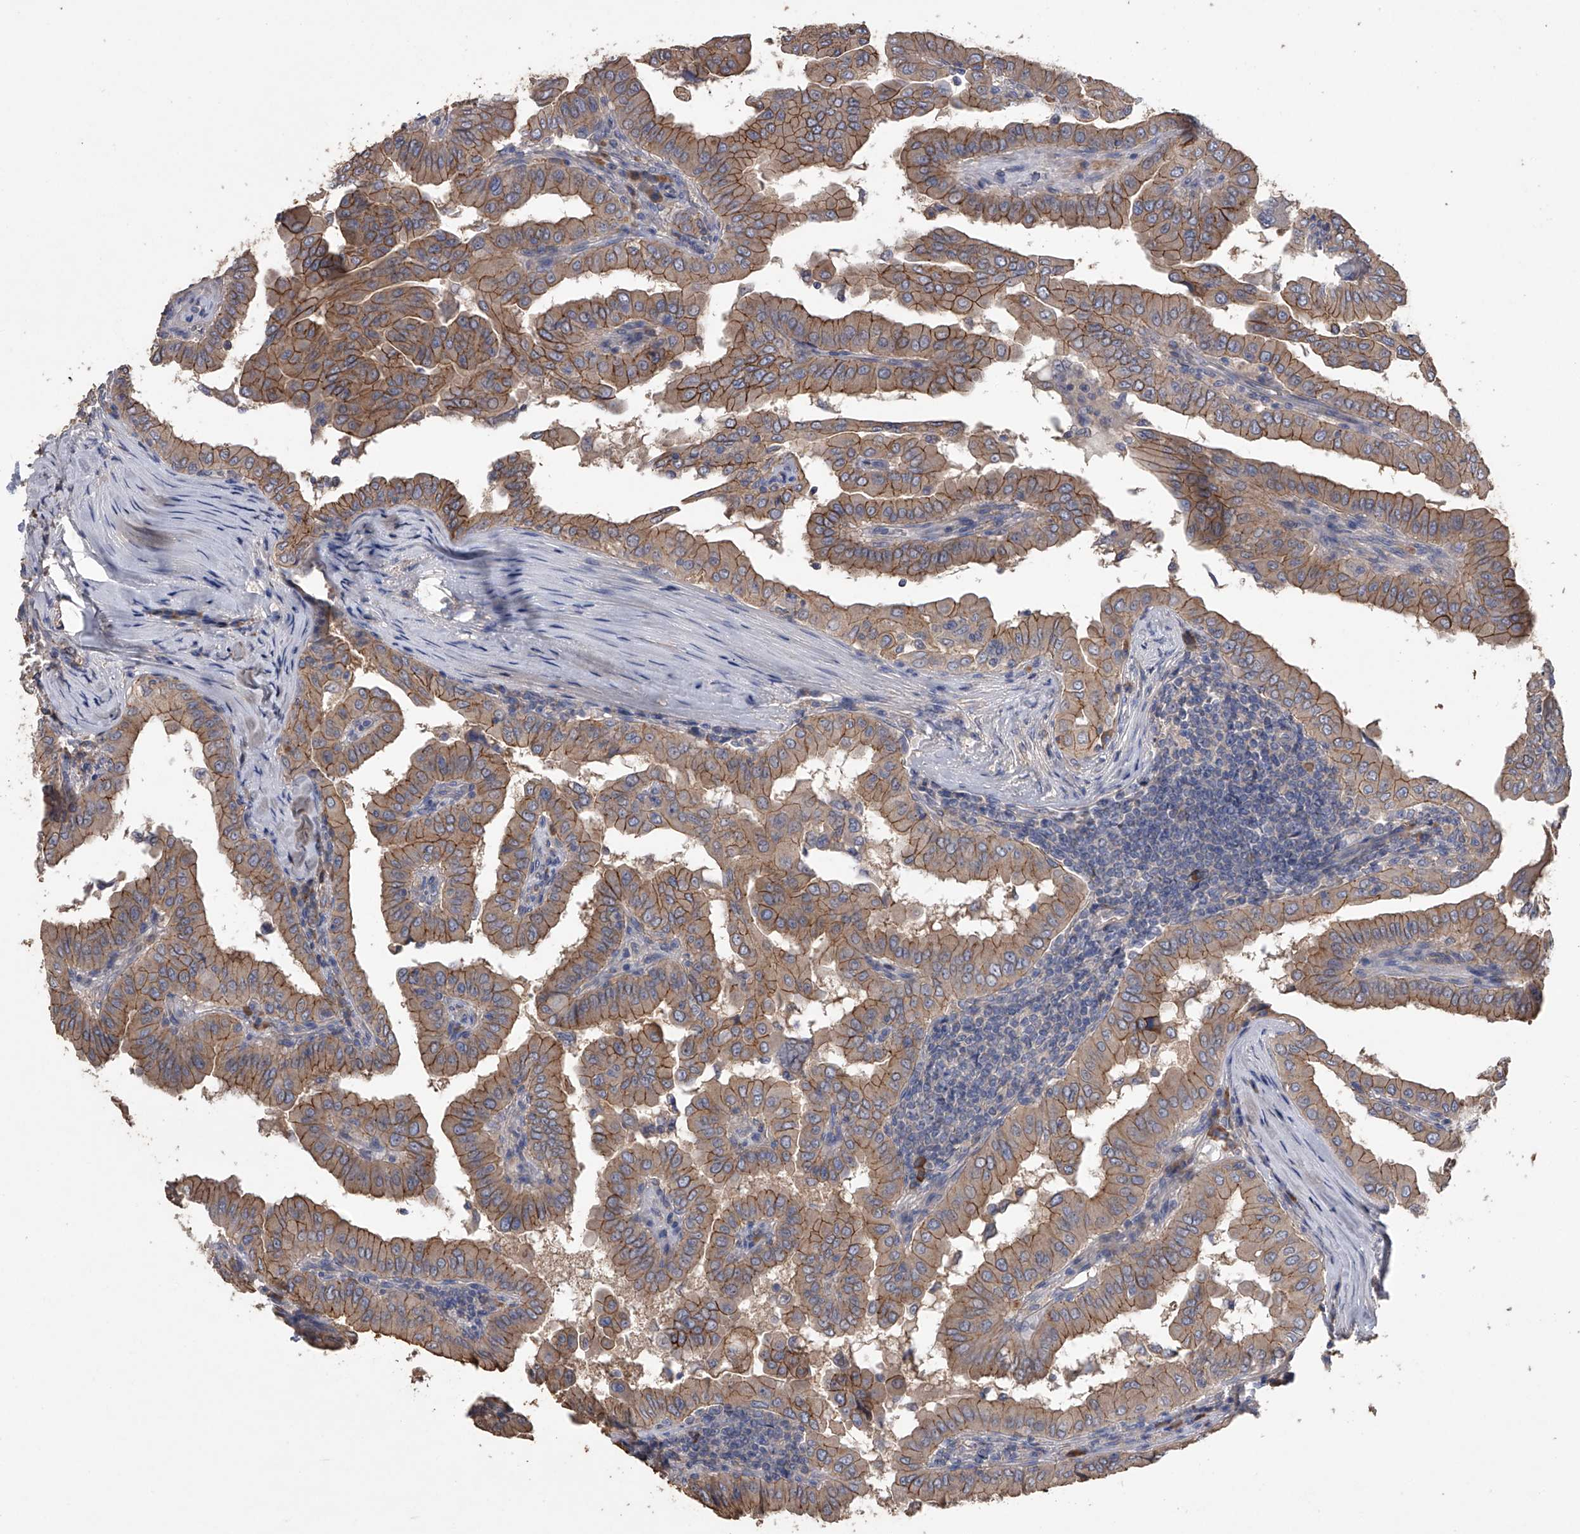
{"staining": {"intensity": "moderate", "quantity": ">75%", "location": "cytoplasmic/membranous"}, "tissue": "thyroid cancer", "cell_type": "Tumor cells", "image_type": "cancer", "snomed": [{"axis": "morphology", "description": "Papillary adenocarcinoma, NOS"}, {"axis": "topography", "description": "Thyroid gland"}], "caption": "Protein staining reveals moderate cytoplasmic/membranous staining in approximately >75% of tumor cells in thyroid cancer (papillary adenocarcinoma).", "gene": "ZNF343", "patient": {"sex": "male", "age": 33}}